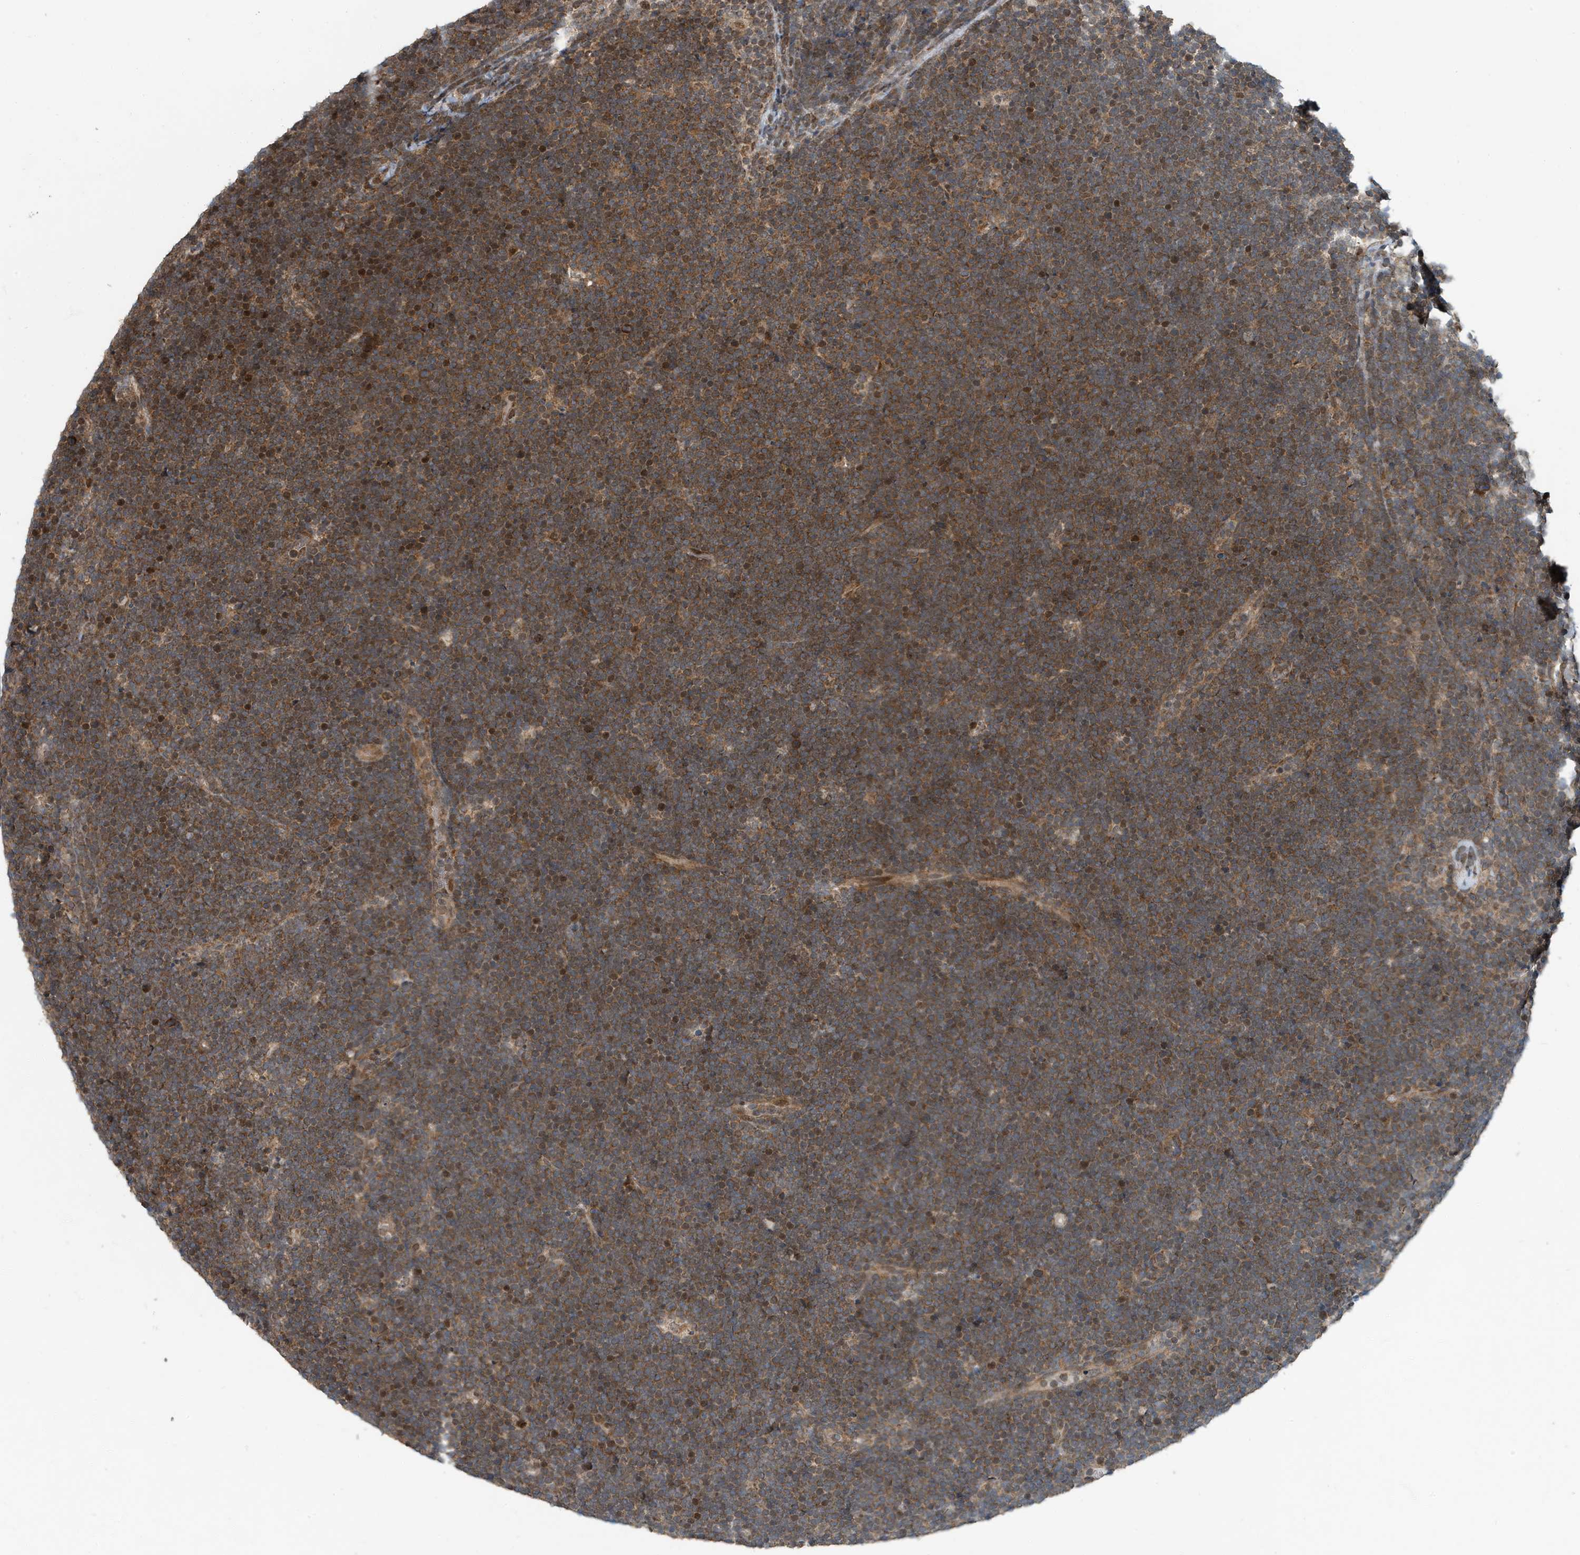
{"staining": {"intensity": "moderate", "quantity": ">75%", "location": "cytoplasmic/membranous"}, "tissue": "lymphoma", "cell_type": "Tumor cells", "image_type": "cancer", "snomed": [{"axis": "morphology", "description": "Malignant lymphoma, non-Hodgkin's type, High grade"}, {"axis": "topography", "description": "Lymph node"}], "caption": "IHC (DAB) staining of human malignant lymphoma, non-Hodgkin's type (high-grade) demonstrates moderate cytoplasmic/membranous protein expression in about >75% of tumor cells. The protein of interest is shown in brown color, while the nuclei are stained blue.", "gene": "KIF15", "patient": {"sex": "male", "age": 13}}